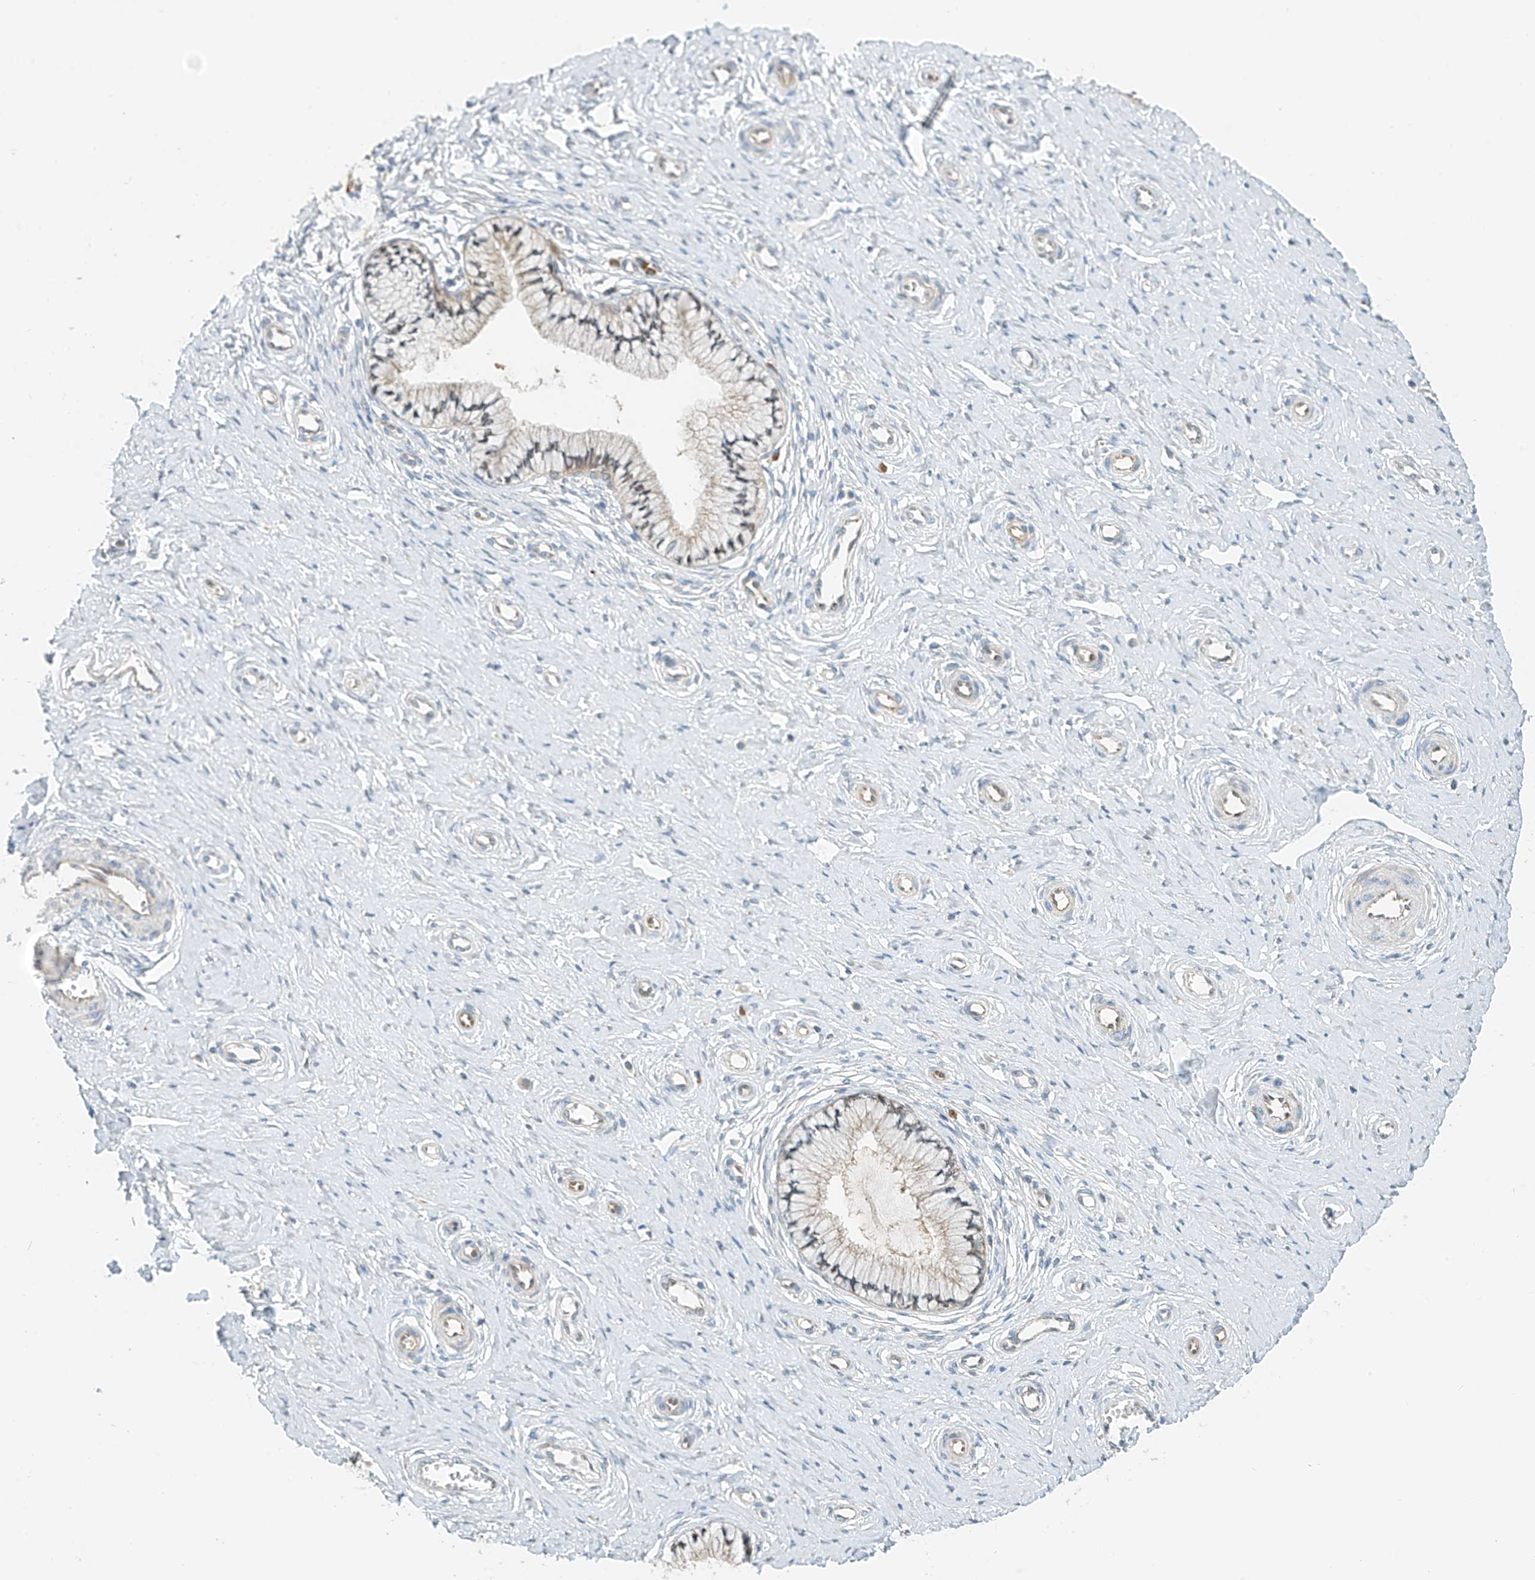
{"staining": {"intensity": "moderate", "quantity": "25%-75%", "location": "cytoplasmic/membranous"}, "tissue": "cervix", "cell_type": "Glandular cells", "image_type": "normal", "snomed": [{"axis": "morphology", "description": "Normal tissue, NOS"}, {"axis": "topography", "description": "Cervix"}], "caption": "A high-resolution image shows immunohistochemistry (IHC) staining of benign cervix, which reveals moderate cytoplasmic/membranous expression in about 25%-75% of glandular cells. (Brightfield microscopy of DAB IHC at high magnification).", "gene": "PPA2", "patient": {"sex": "female", "age": 36}}